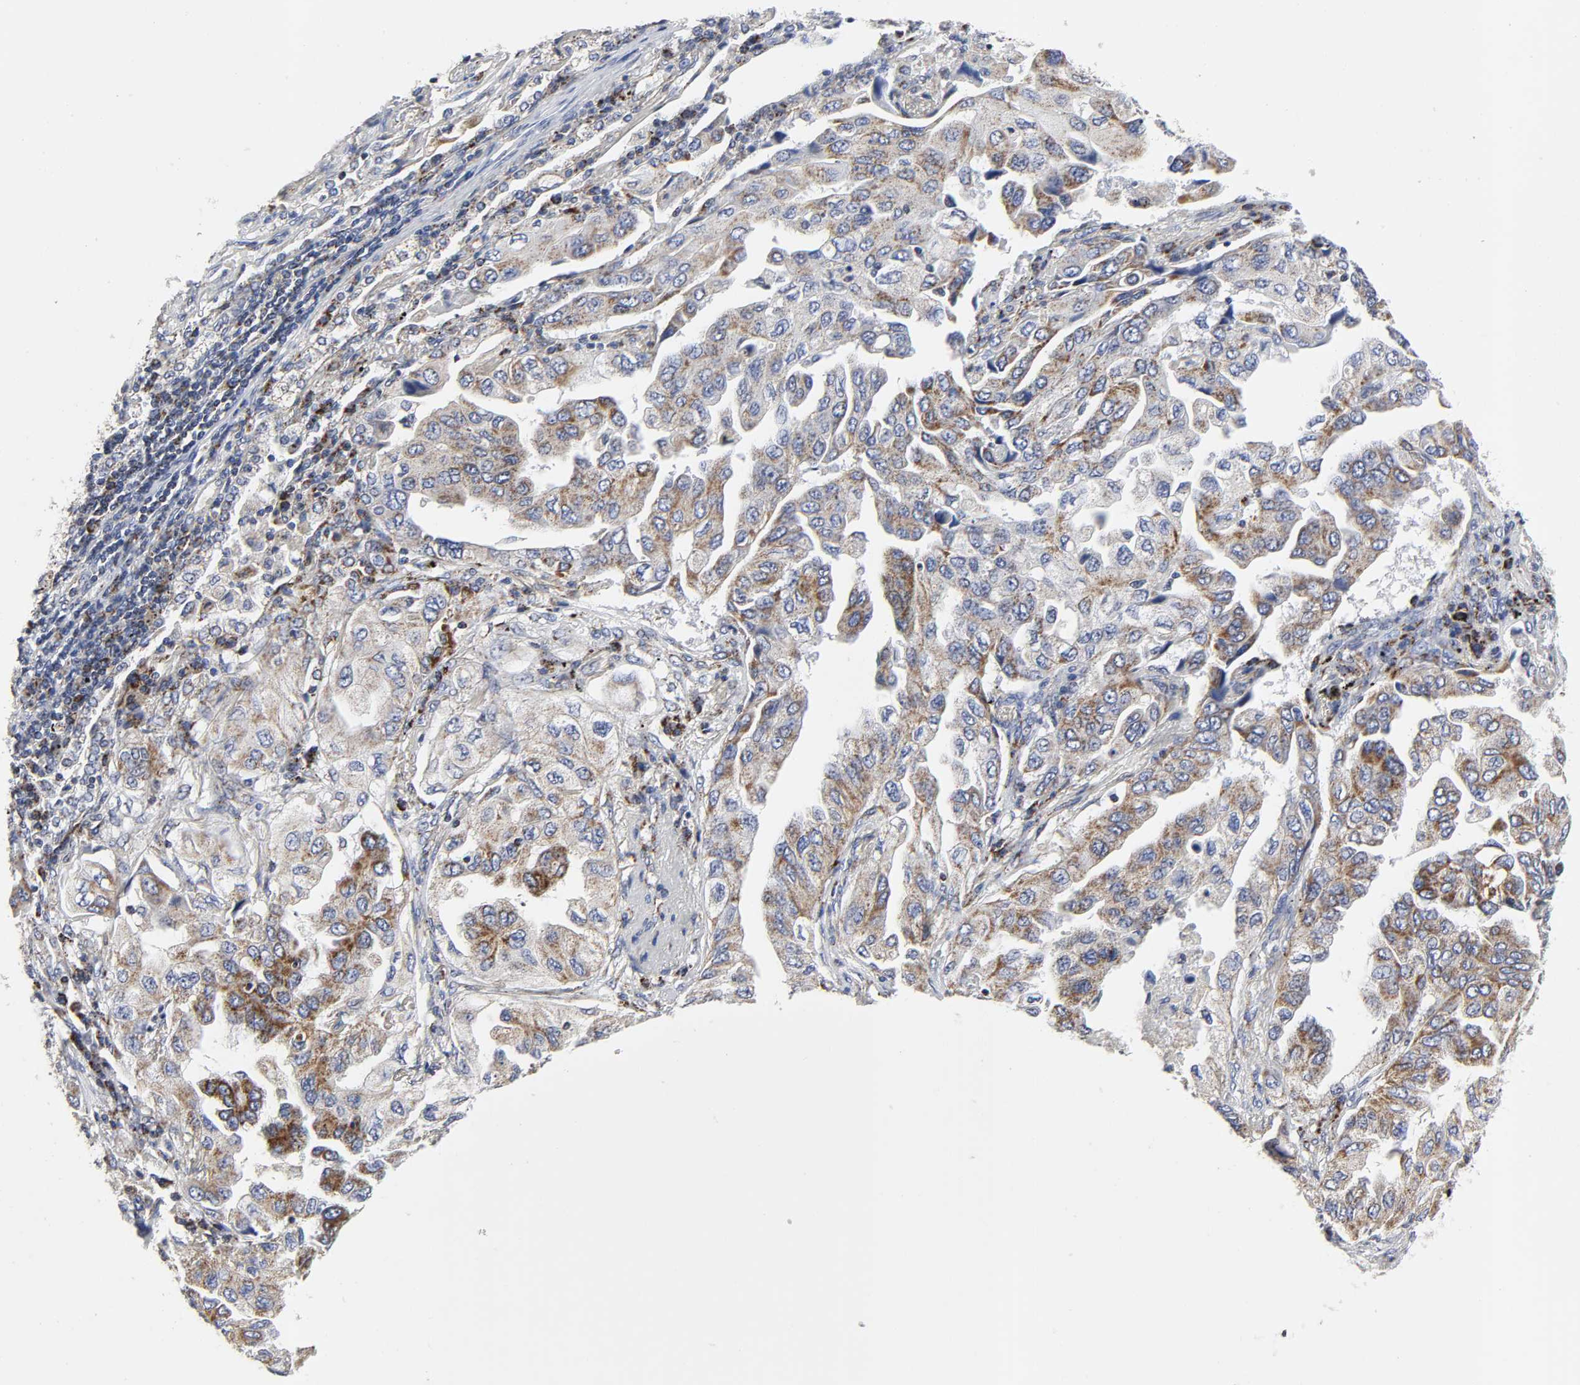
{"staining": {"intensity": "weak", "quantity": "25%-75%", "location": "cytoplasmic/membranous"}, "tissue": "lung cancer", "cell_type": "Tumor cells", "image_type": "cancer", "snomed": [{"axis": "morphology", "description": "Adenocarcinoma, NOS"}, {"axis": "topography", "description": "Lung"}], "caption": "Human lung cancer stained with a protein marker exhibits weak staining in tumor cells.", "gene": "AOPEP", "patient": {"sex": "female", "age": 65}}